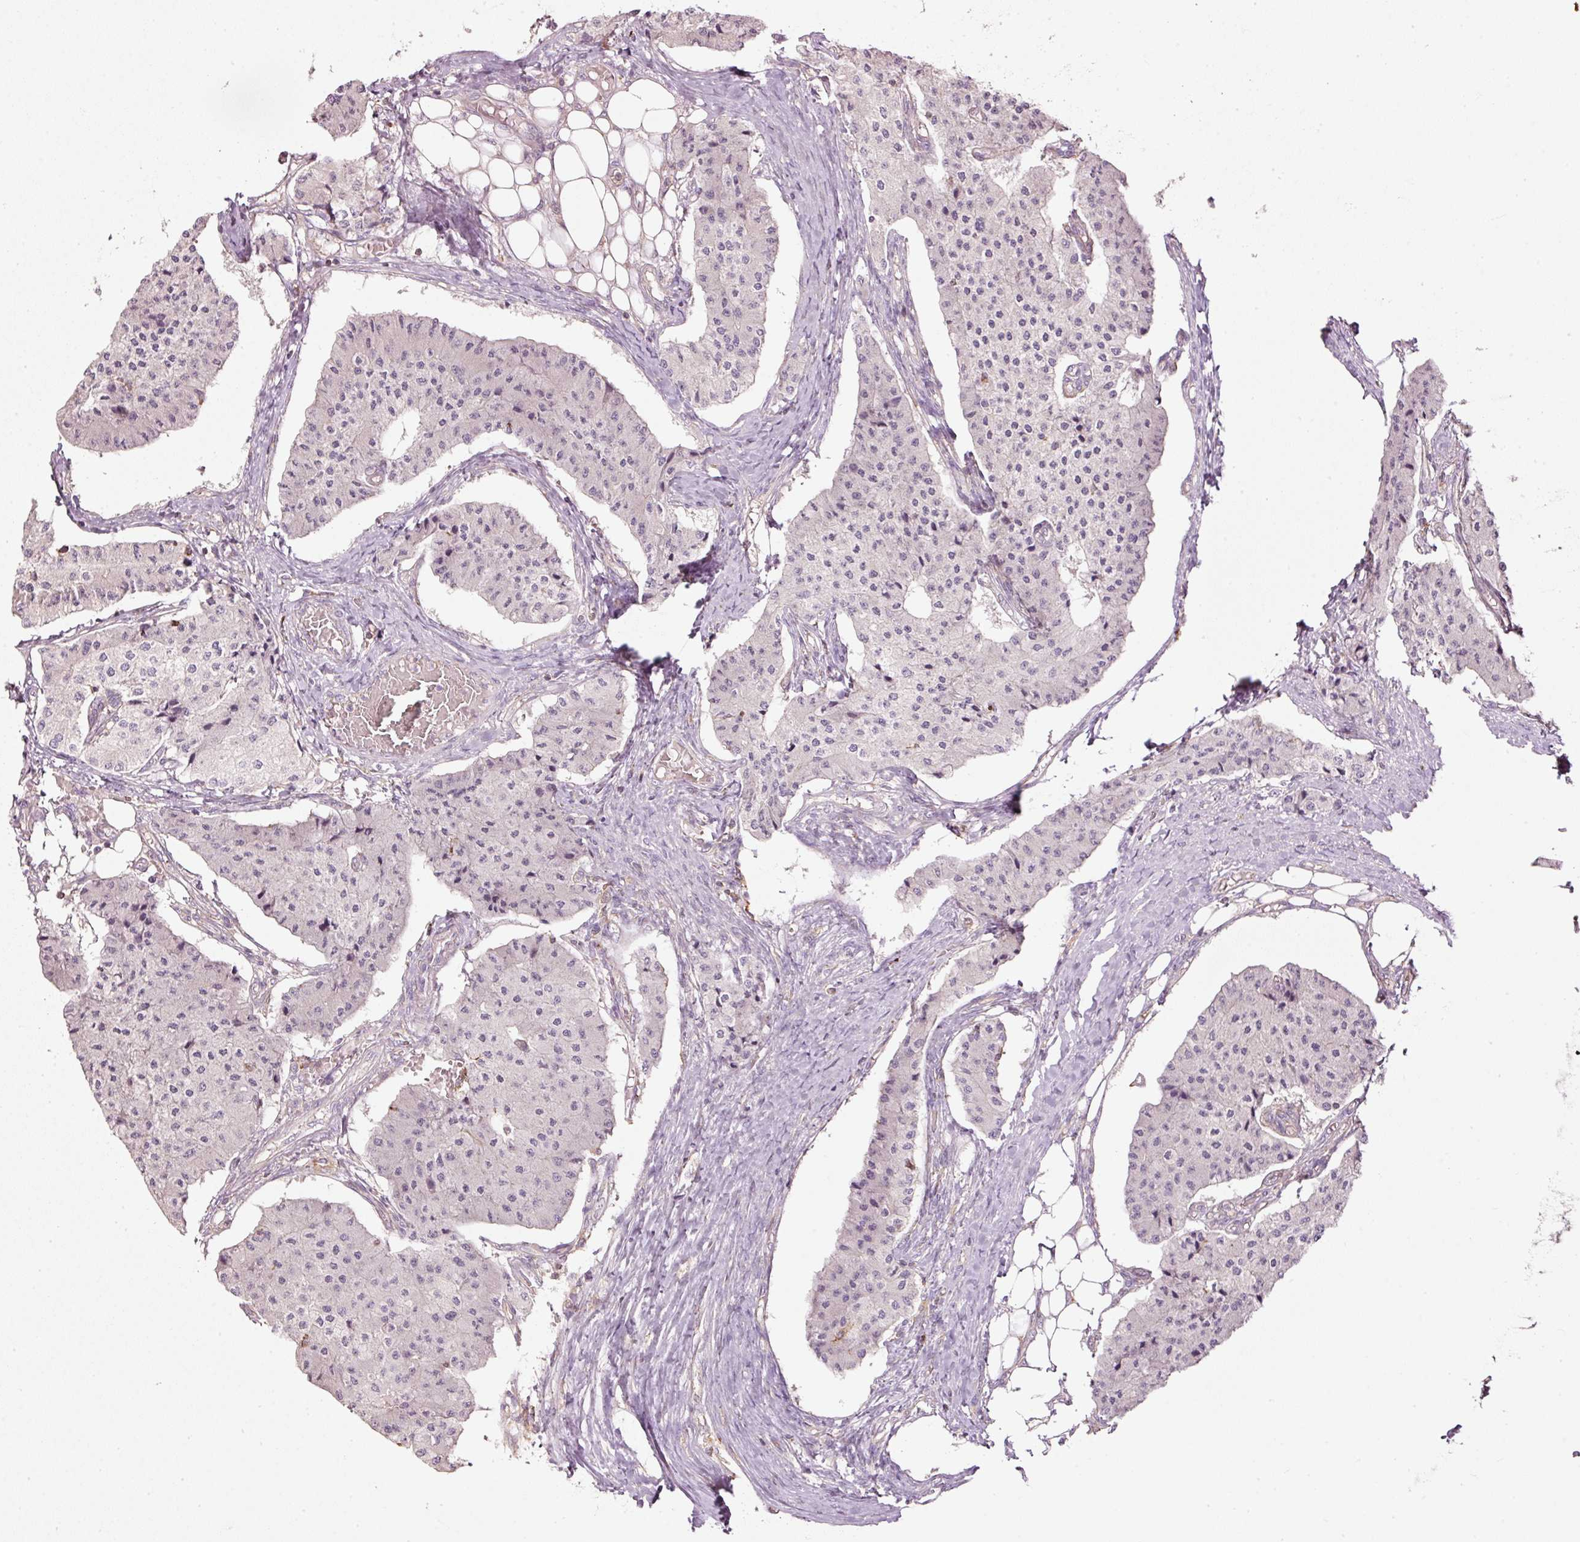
{"staining": {"intensity": "negative", "quantity": "none", "location": "none"}, "tissue": "carcinoid", "cell_type": "Tumor cells", "image_type": "cancer", "snomed": [{"axis": "morphology", "description": "Carcinoid, malignant, NOS"}, {"axis": "topography", "description": "Colon"}], "caption": "This image is of carcinoid stained with IHC to label a protein in brown with the nuclei are counter-stained blue. There is no positivity in tumor cells.", "gene": "SIPA1", "patient": {"sex": "female", "age": 52}}